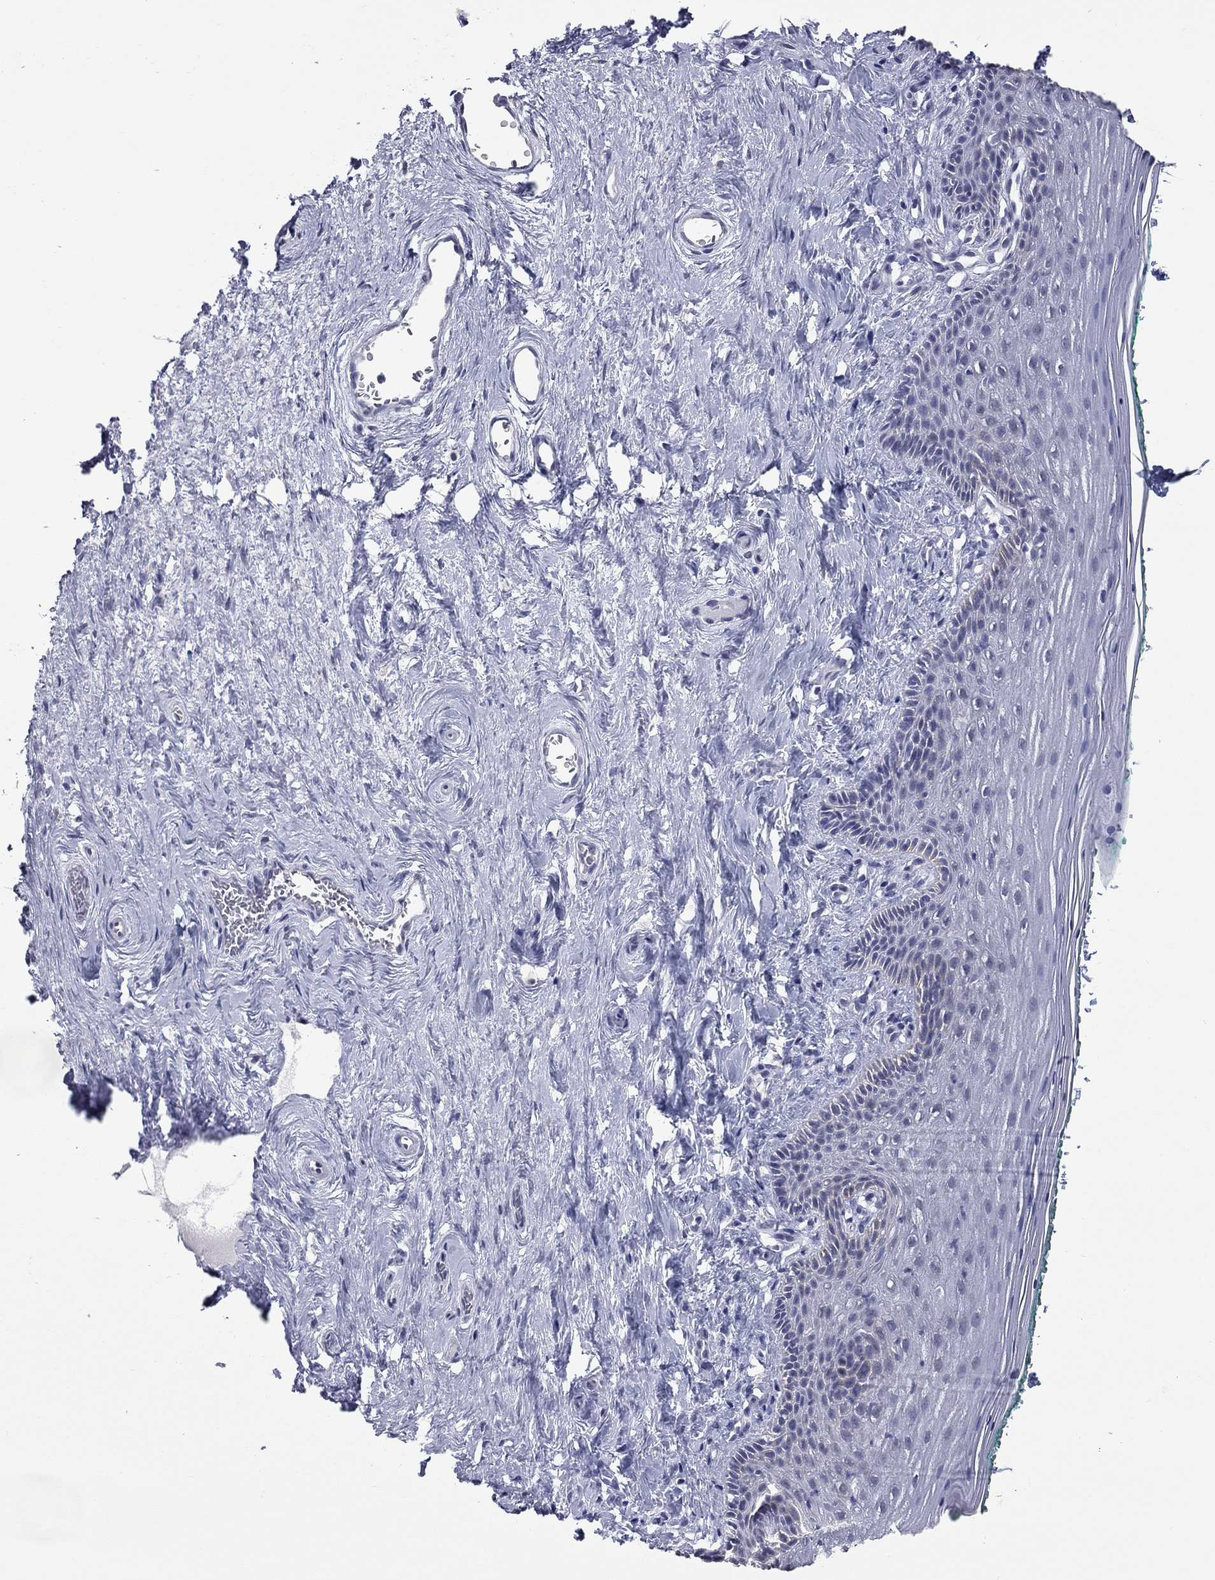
{"staining": {"intensity": "negative", "quantity": "none", "location": "none"}, "tissue": "vagina", "cell_type": "Squamous epithelial cells", "image_type": "normal", "snomed": [{"axis": "morphology", "description": "Normal tissue, NOS"}, {"axis": "topography", "description": "Vagina"}], "caption": "Immunohistochemistry of unremarkable vagina reveals no positivity in squamous epithelial cells.", "gene": "SHOC2", "patient": {"sex": "female", "age": 45}}